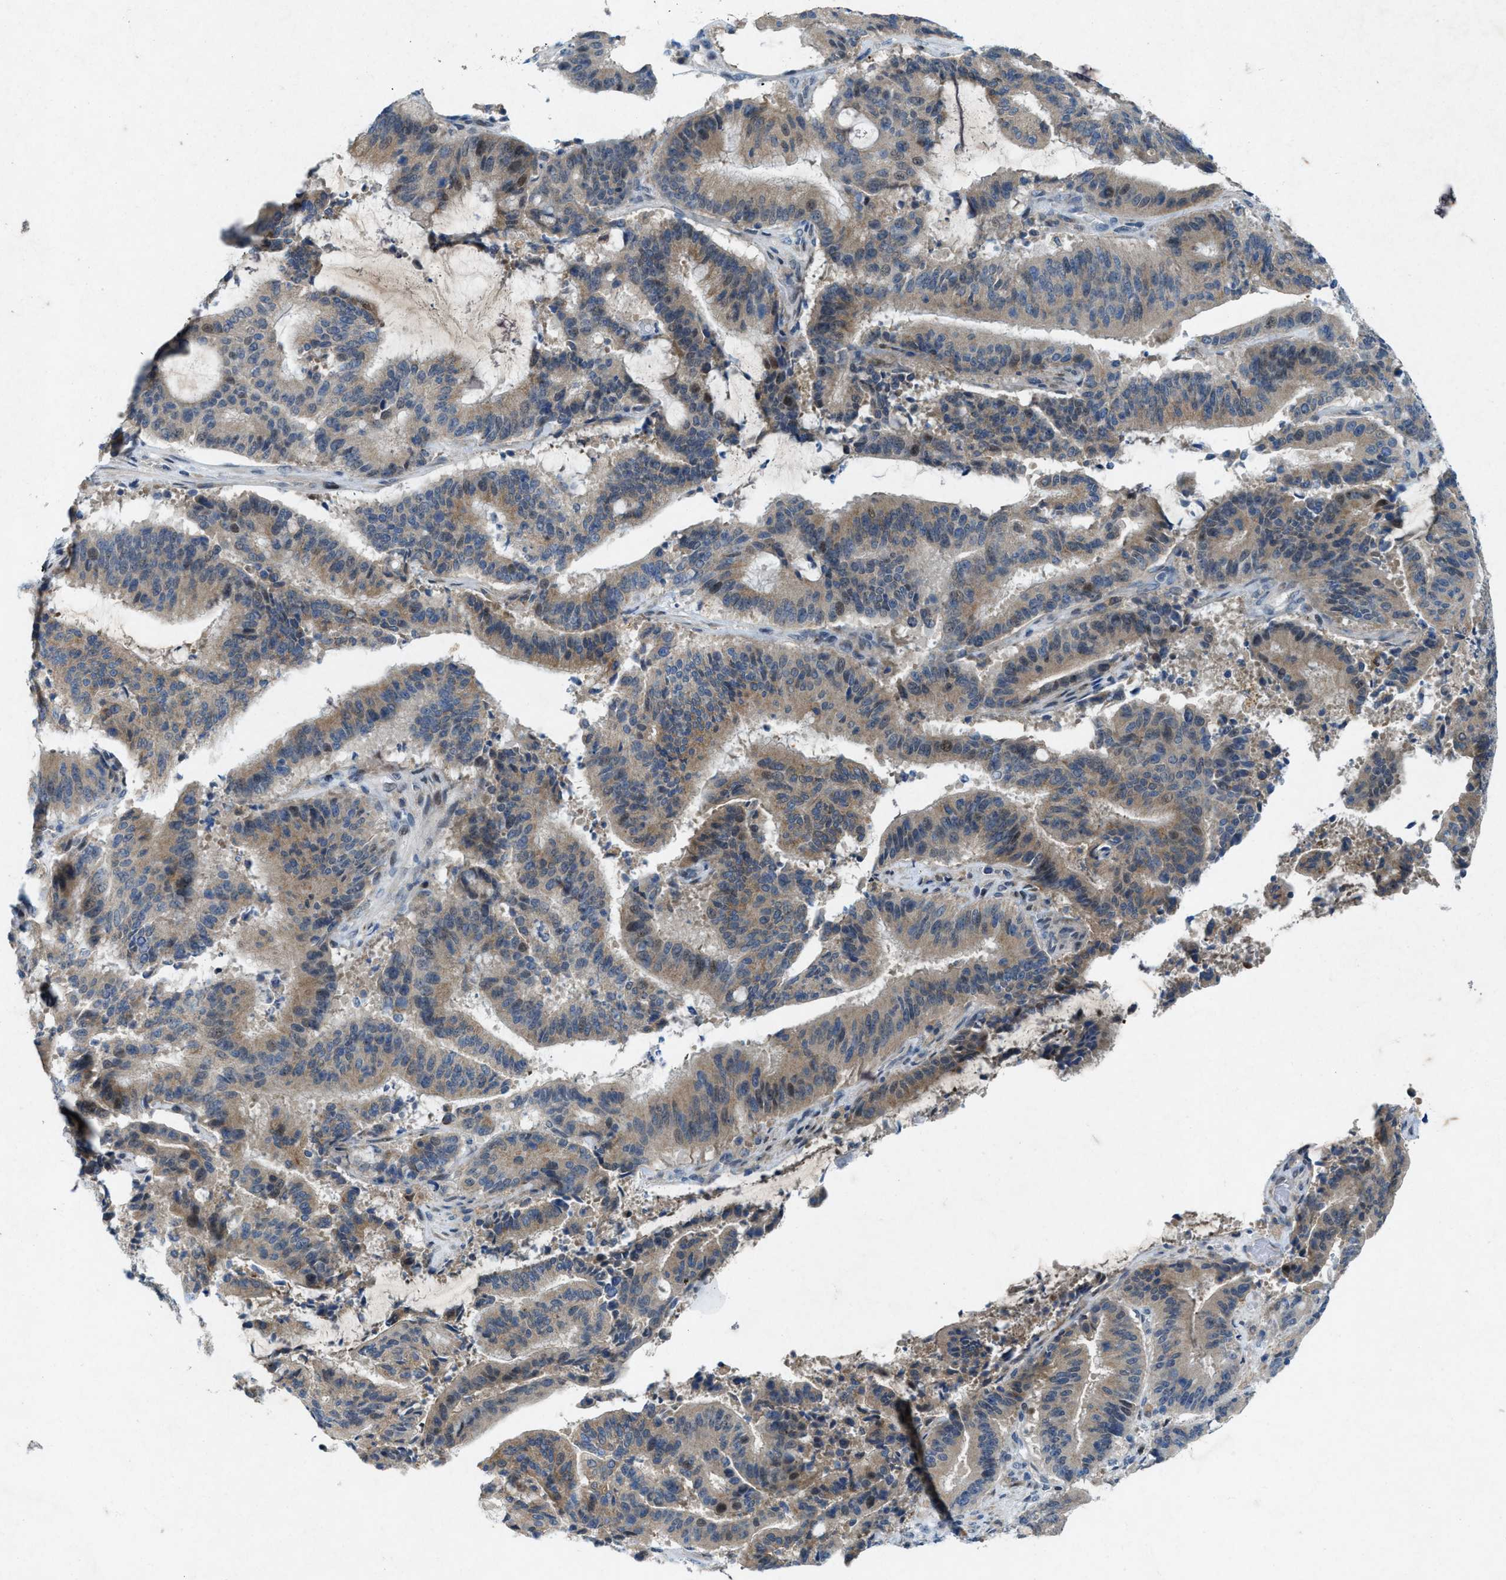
{"staining": {"intensity": "moderate", "quantity": "<25%", "location": "cytoplasmic/membranous"}, "tissue": "liver cancer", "cell_type": "Tumor cells", "image_type": "cancer", "snomed": [{"axis": "morphology", "description": "Normal tissue, NOS"}, {"axis": "morphology", "description": "Cholangiocarcinoma"}, {"axis": "topography", "description": "Liver"}, {"axis": "topography", "description": "Peripheral nerve tissue"}], "caption": "A micrograph of human liver cancer (cholangiocarcinoma) stained for a protein displays moderate cytoplasmic/membranous brown staining in tumor cells.", "gene": "URGCP", "patient": {"sex": "female", "age": 73}}